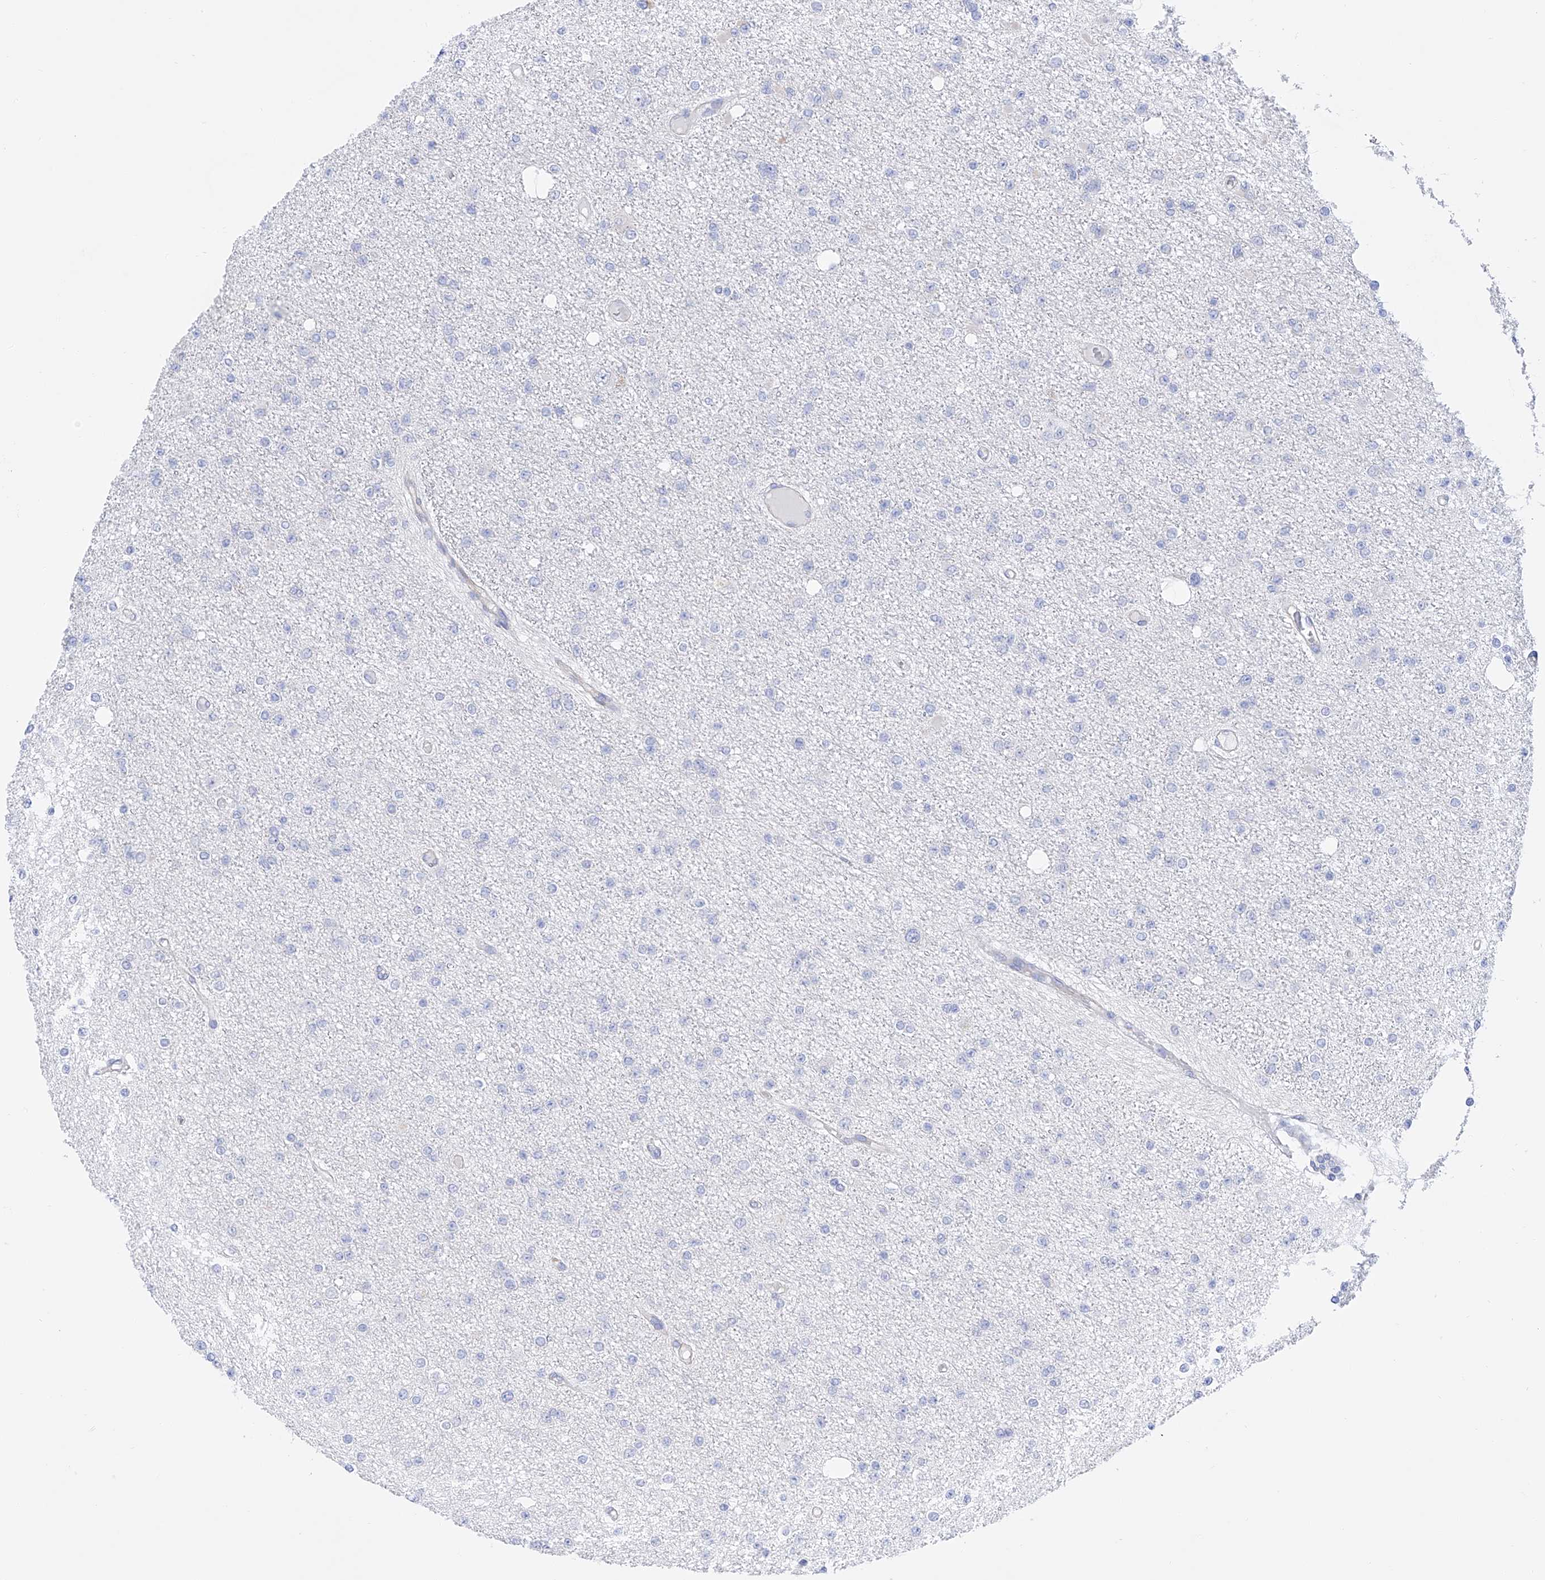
{"staining": {"intensity": "negative", "quantity": "none", "location": "none"}, "tissue": "glioma", "cell_type": "Tumor cells", "image_type": "cancer", "snomed": [{"axis": "morphology", "description": "Glioma, malignant, Low grade"}, {"axis": "topography", "description": "Brain"}], "caption": "Glioma was stained to show a protein in brown. There is no significant expression in tumor cells.", "gene": "FLG", "patient": {"sex": "female", "age": 22}}